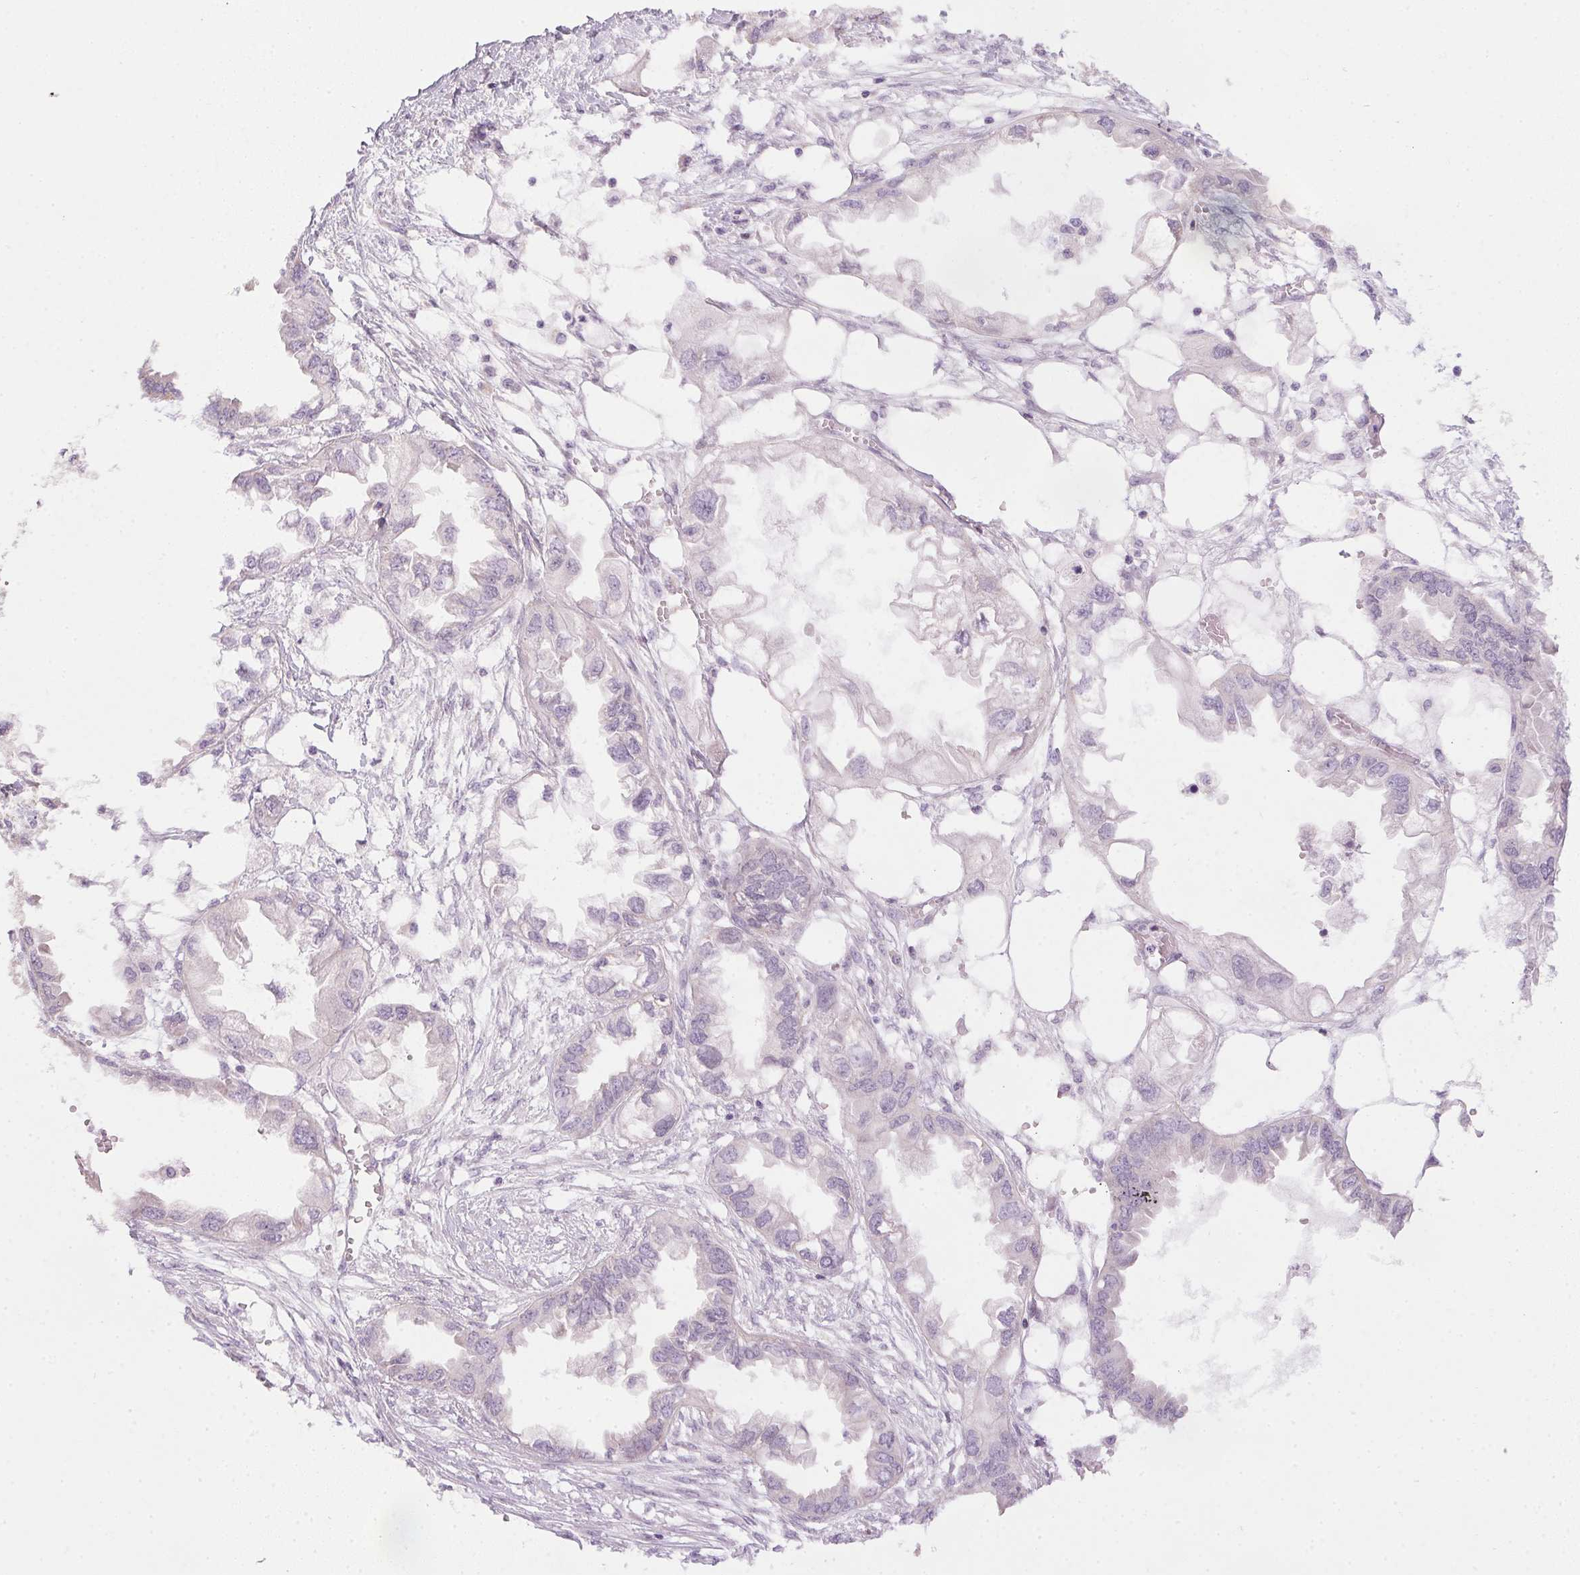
{"staining": {"intensity": "negative", "quantity": "none", "location": "none"}, "tissue": "endometrial cancer", "cell_type": "Tumor cells", "image_type": "cancer", "snomed": [{"axis": "morphology", "description": "Adenocarcinoma, NOS"}, {"axis": "morphology", "description": "Adenocarcinoma, metastatic, NOS"}, {"axis": "topography", "description": "Adipose tissue"}, {"axis": "topography", "description": "Endometrium"}], "caption": "Tumor cells are negative for protein expression in human endometrial adenocarcinoma.", "gene": "SPACA9", "patient": {"sex": "female", "age": 67}}